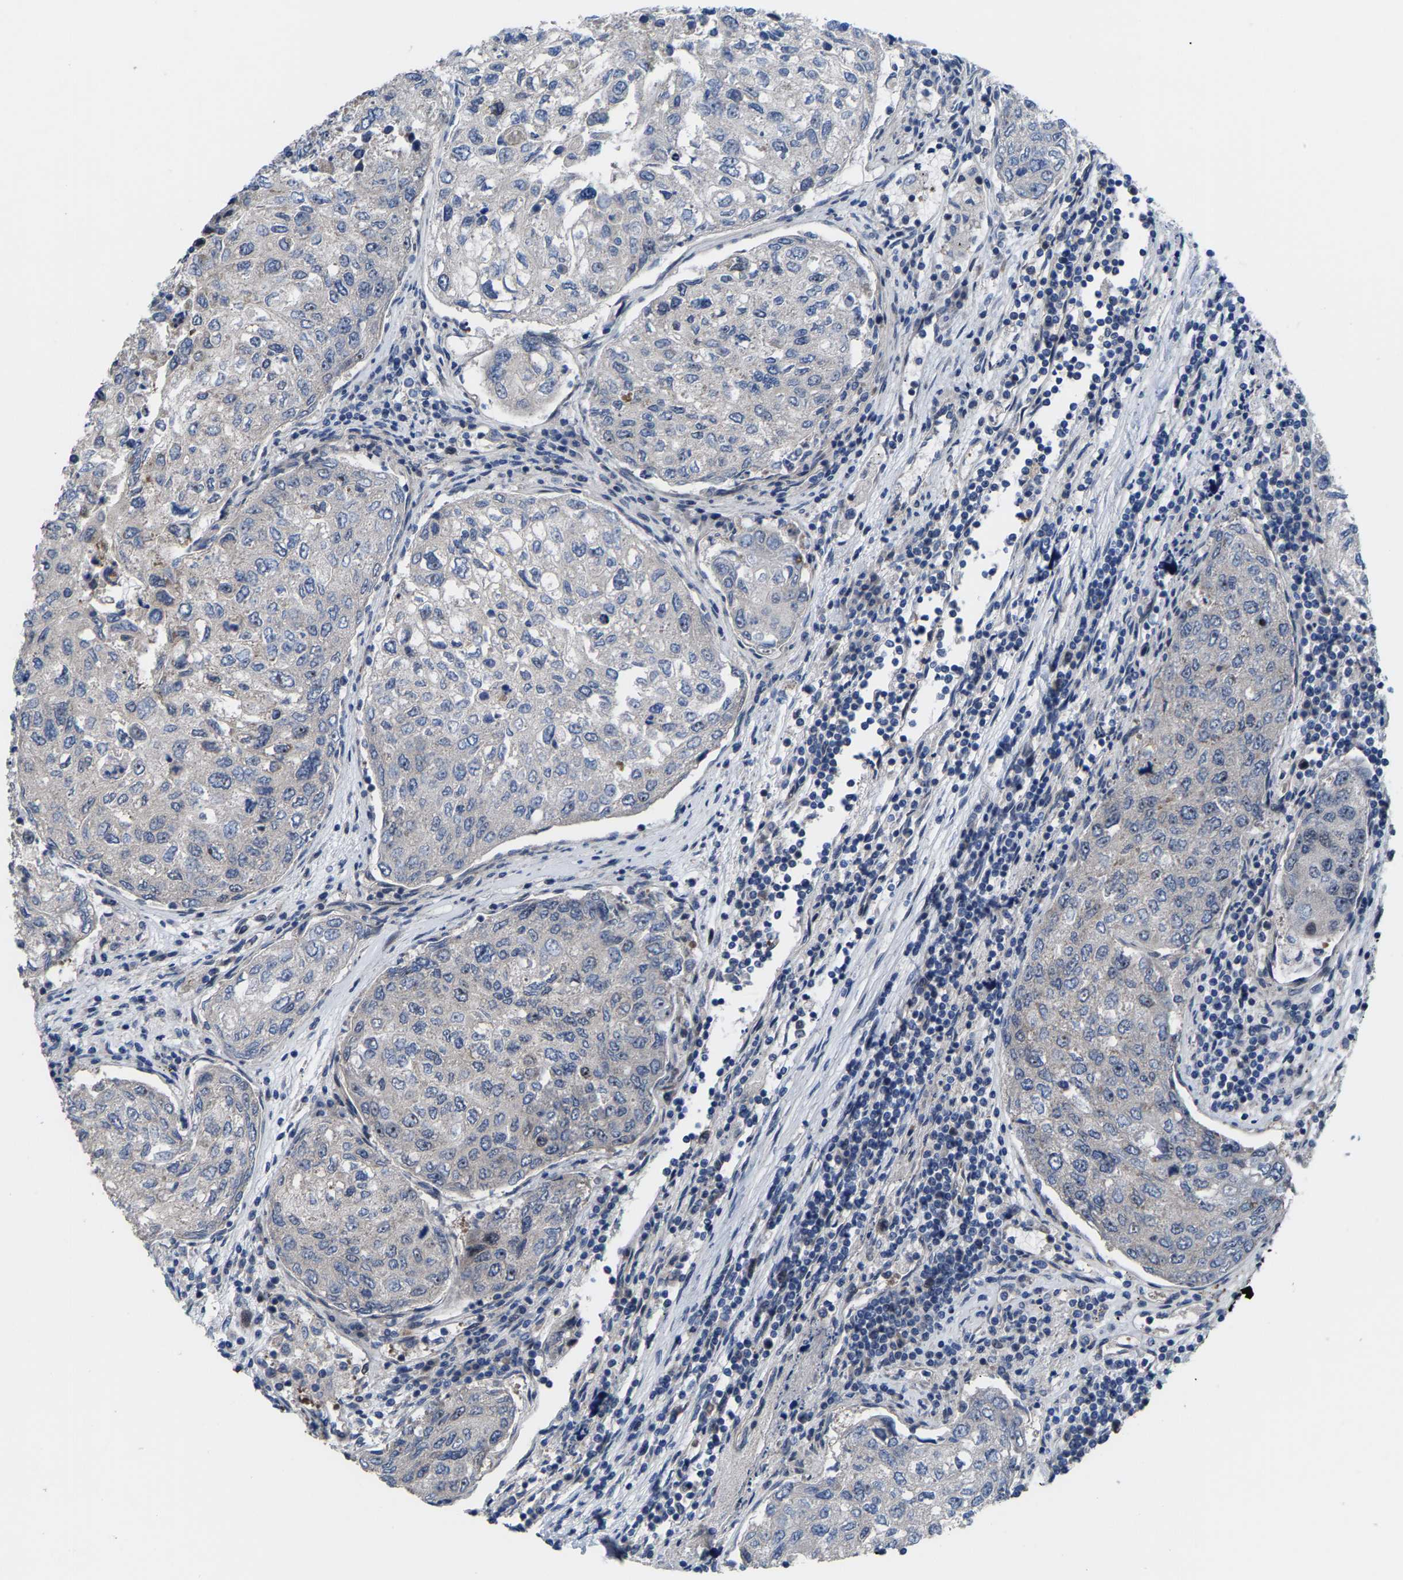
{"staining": {"intensity": "negative", "quantity": "none", "location": "none"}, "tissue": "urothelial cancer", "cell_type": "Tumor cells", "image_type": "cancer", "snomed": [{"axis": "morphology", "description": "Urothelial carcinoma, High grade"}, {"axis": "topography", "description": "Lymph node"}, {"axis": "topography", "description": "Urinary bladder"}], "caption": "The IHC photomicrograph has no significant expression in tumor cells of high-grade urothelial carcinoma tissue.", "gene": "HAUS6", "patient": {"sex": "male", "age": 51}}